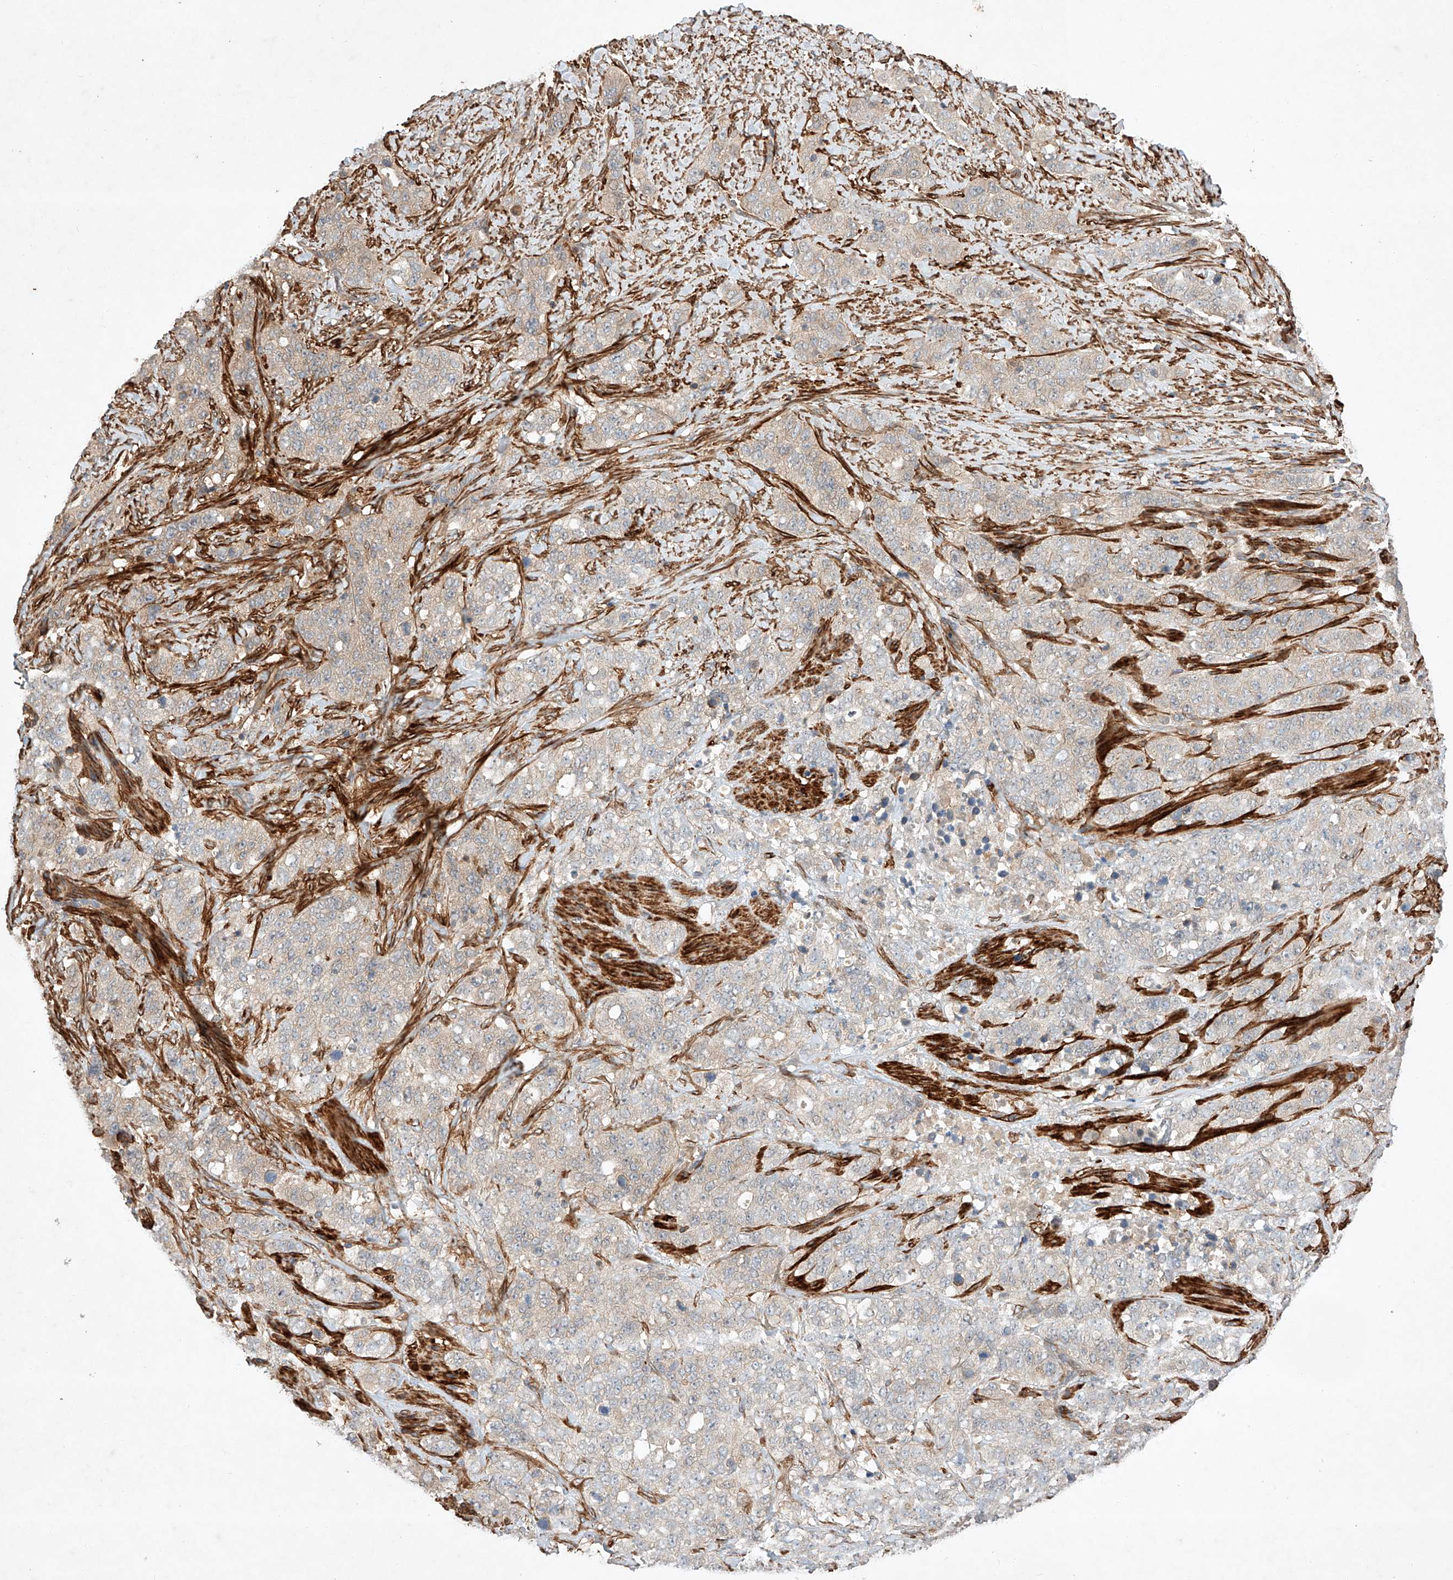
{"staining": {"intensity": "negative", "quantity": "none", "location": "none"}, "tissue": "stomach cancer", "cell_type": "Tumor cells", "image_type": "cancer", "snomed": [{"axis": "morphology", "description": "Adenocarcinoma, NOS"}, {"axis": "topography", "description": "Stomach"}], "caption": "This is an immunohistochemistry (IHC) micrograph of stomach adenocarcinoma. There is no positivity in tumor cells.", "gene": "ARHGAP33", "patient": {"sex": "male", "age": 48}}